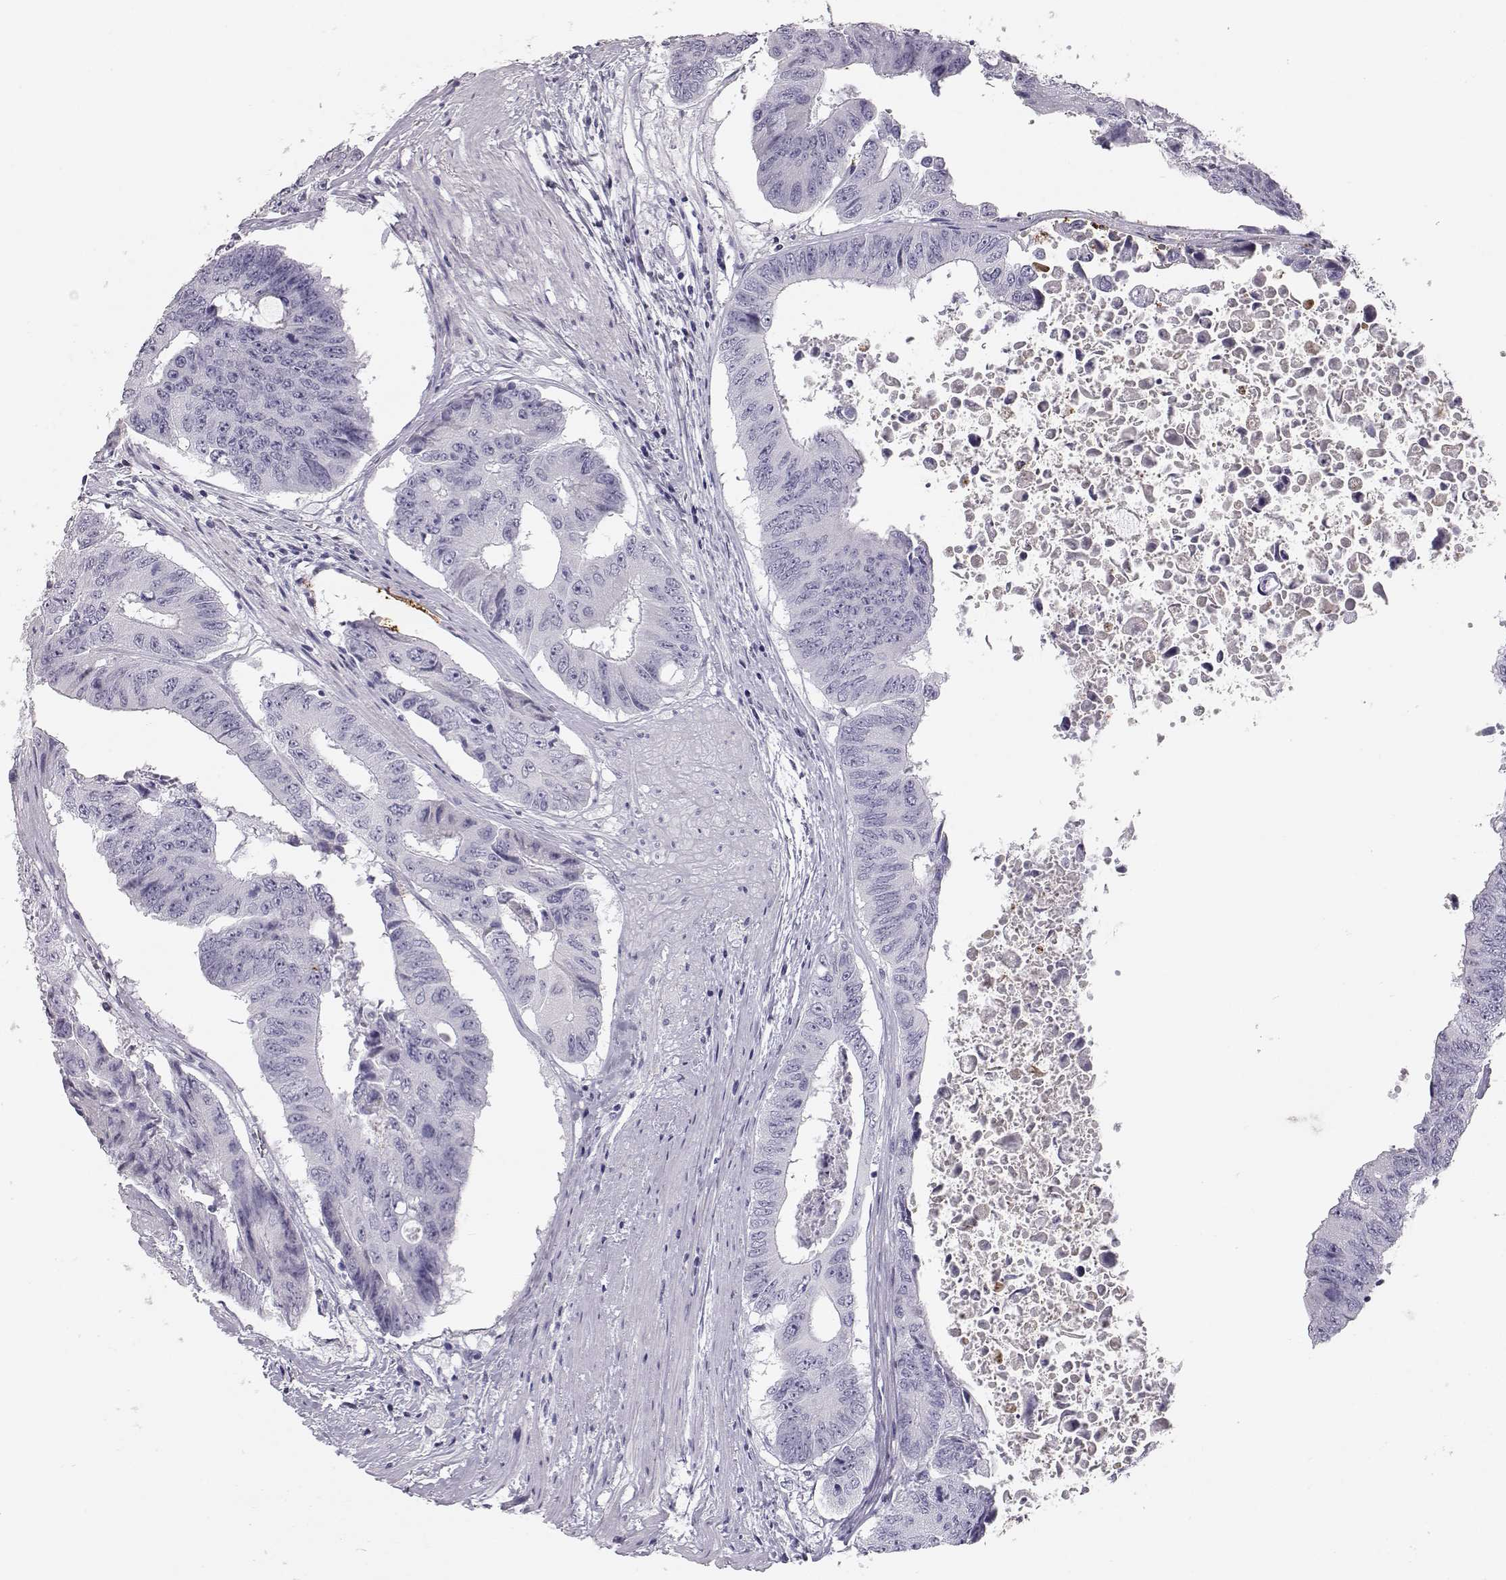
{"staining": {"intensity": "negative", "quantity": "none", "location": "none"}, "tissue": "colorectal cancer", "cell_type": "Tumor cells", "image_type": "cancer", "snomed": [{"axis": "morphology", "description": "Adenocarcinoma, NOS"}, {"axis": "topography", "description": "Rectum"}], "caption": "DAB immunohistochemical staining of human colorectal adenocarcinoma exhibits no significant positivity in tumor cells.", "gene": "KRTAP16-1", "patient": {"sex": "male", "age": 59}}